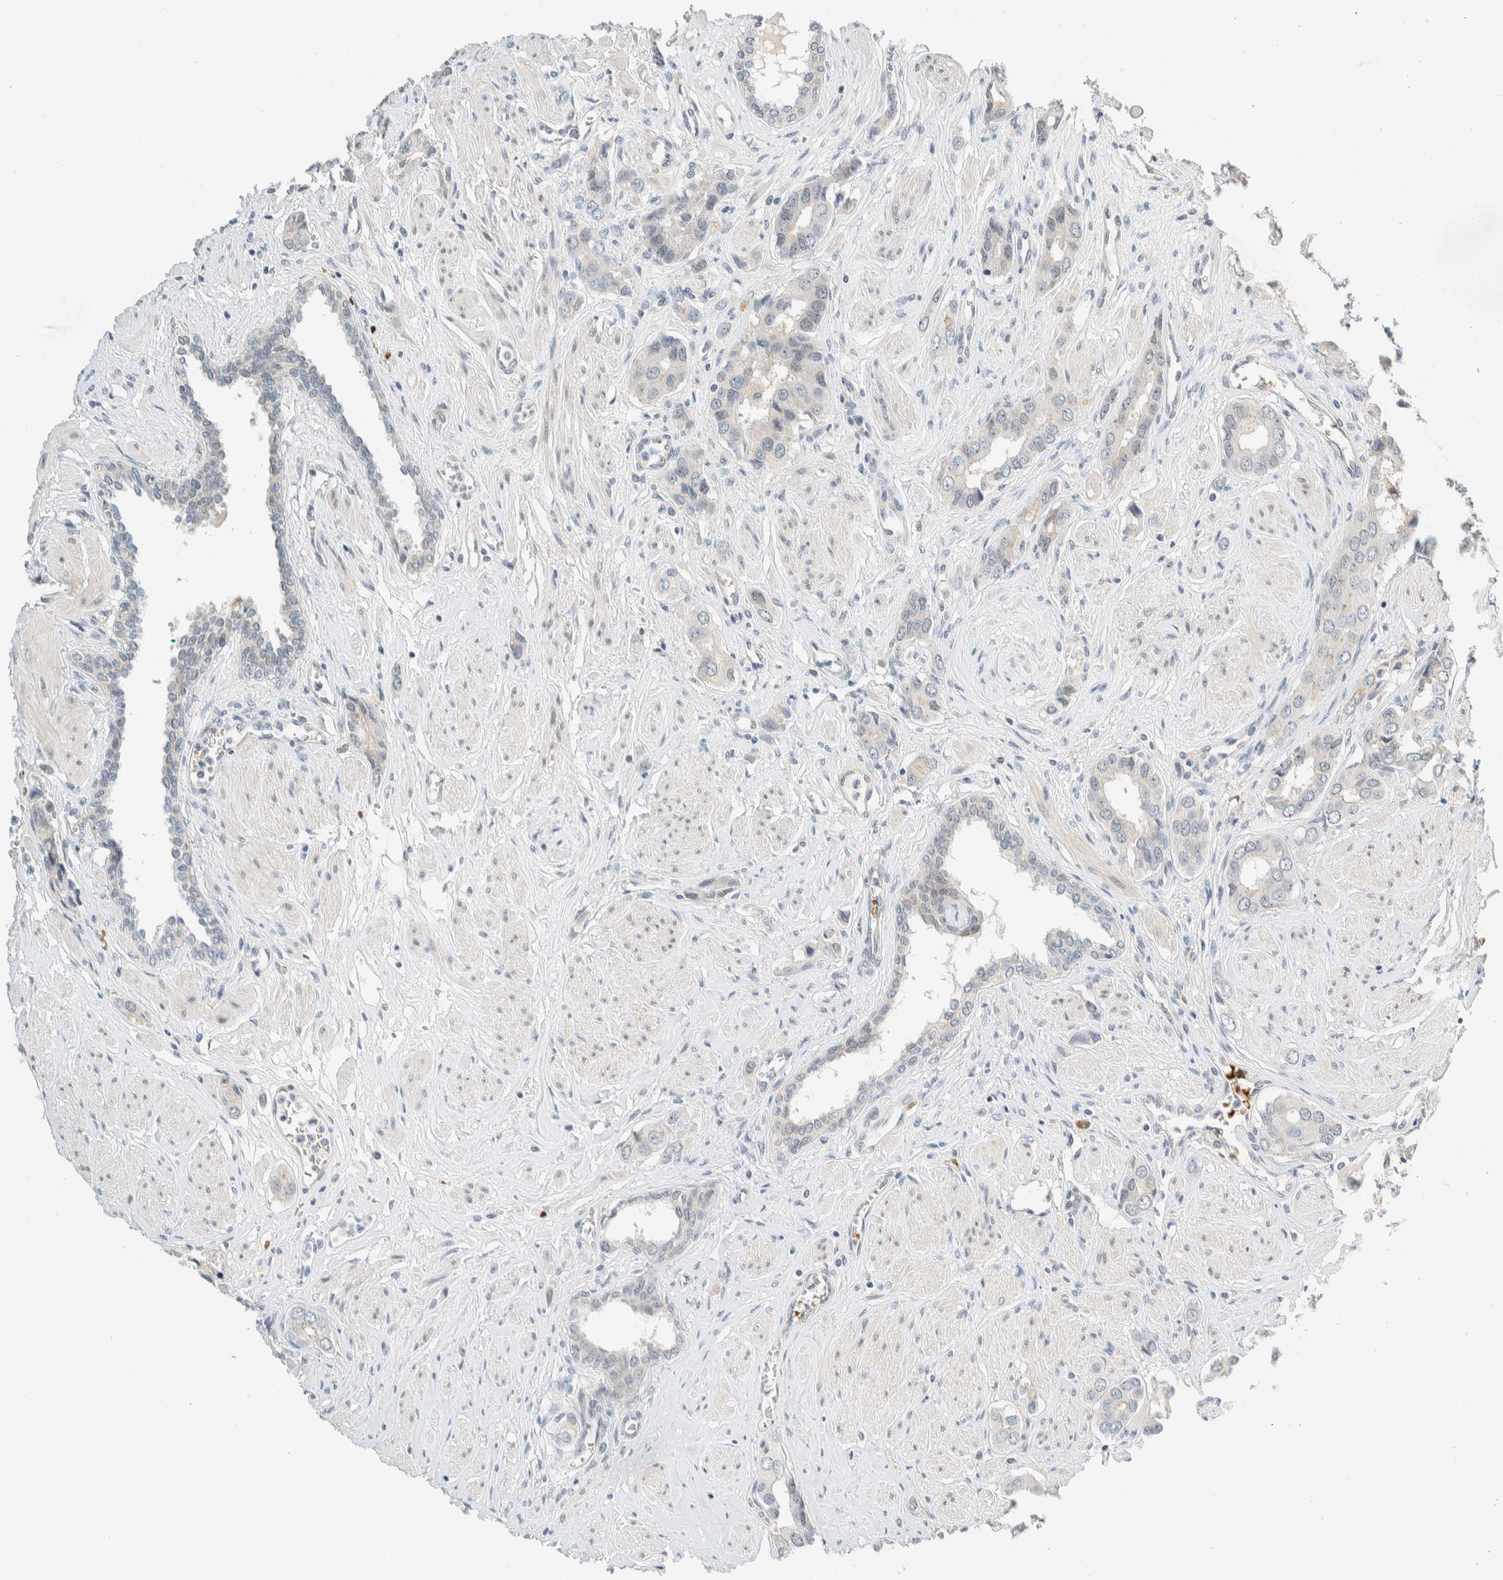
{"staining": {"intensity": "negative", "quantity": "none", "location": "none"}, "tissue": "prostate cancer", "cell_type": "Tumor cells", "image_type": "cancer", "snomed": [{"axis": "morphology", "description": "Adenocarcinoma, High grade"}, {"axis": "topography", "description": "Prostate"}], "caption": "Immunohistochemistry (IHC) micrograph of neoplastic tissue: prostate cancer stained with DAB (3,3'-diaminobenzidine) reveals no significant protein staining in tumor cells.", "gene": "TSTD2", "patient": {"sex": "male", "age": 52}}